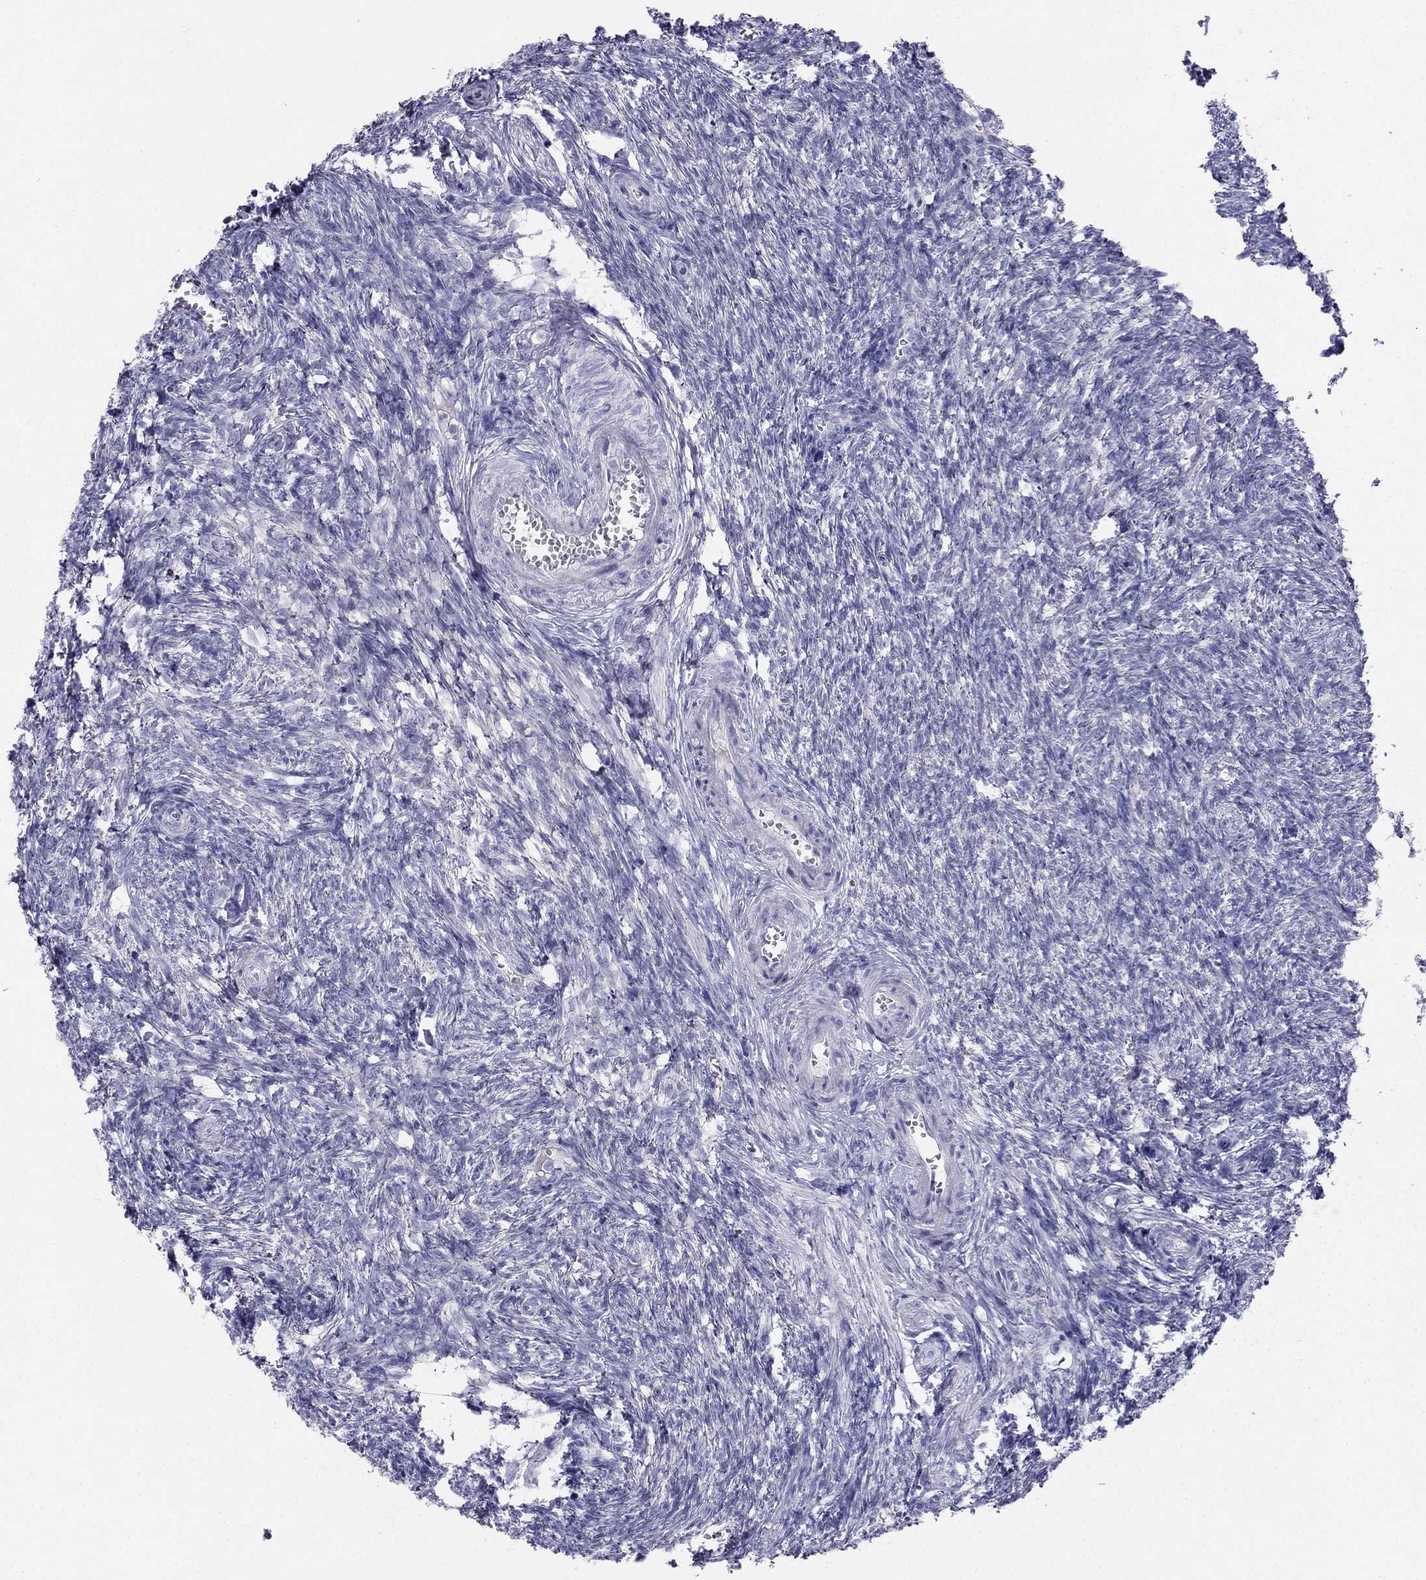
{"staining": {"intensity": "negative", "quantity": "none", "location": "none"}, "tissue": "ovary", "cell_type": "Follicle cells", "image_type": "normal", "snomed": [{"axis": "morphology", "description": "Normal tissue, NOS"}, {"axis": "topography", "description": "Ovary"}], "caption": "High power microscopy photomicrograph of an immunohistochemistry (IHC) histopathology image of normal ovary, revealing no significant expression in follicle cells.", "gene": "RFLNA", "patient": {"sex": "female", "age": 43}}